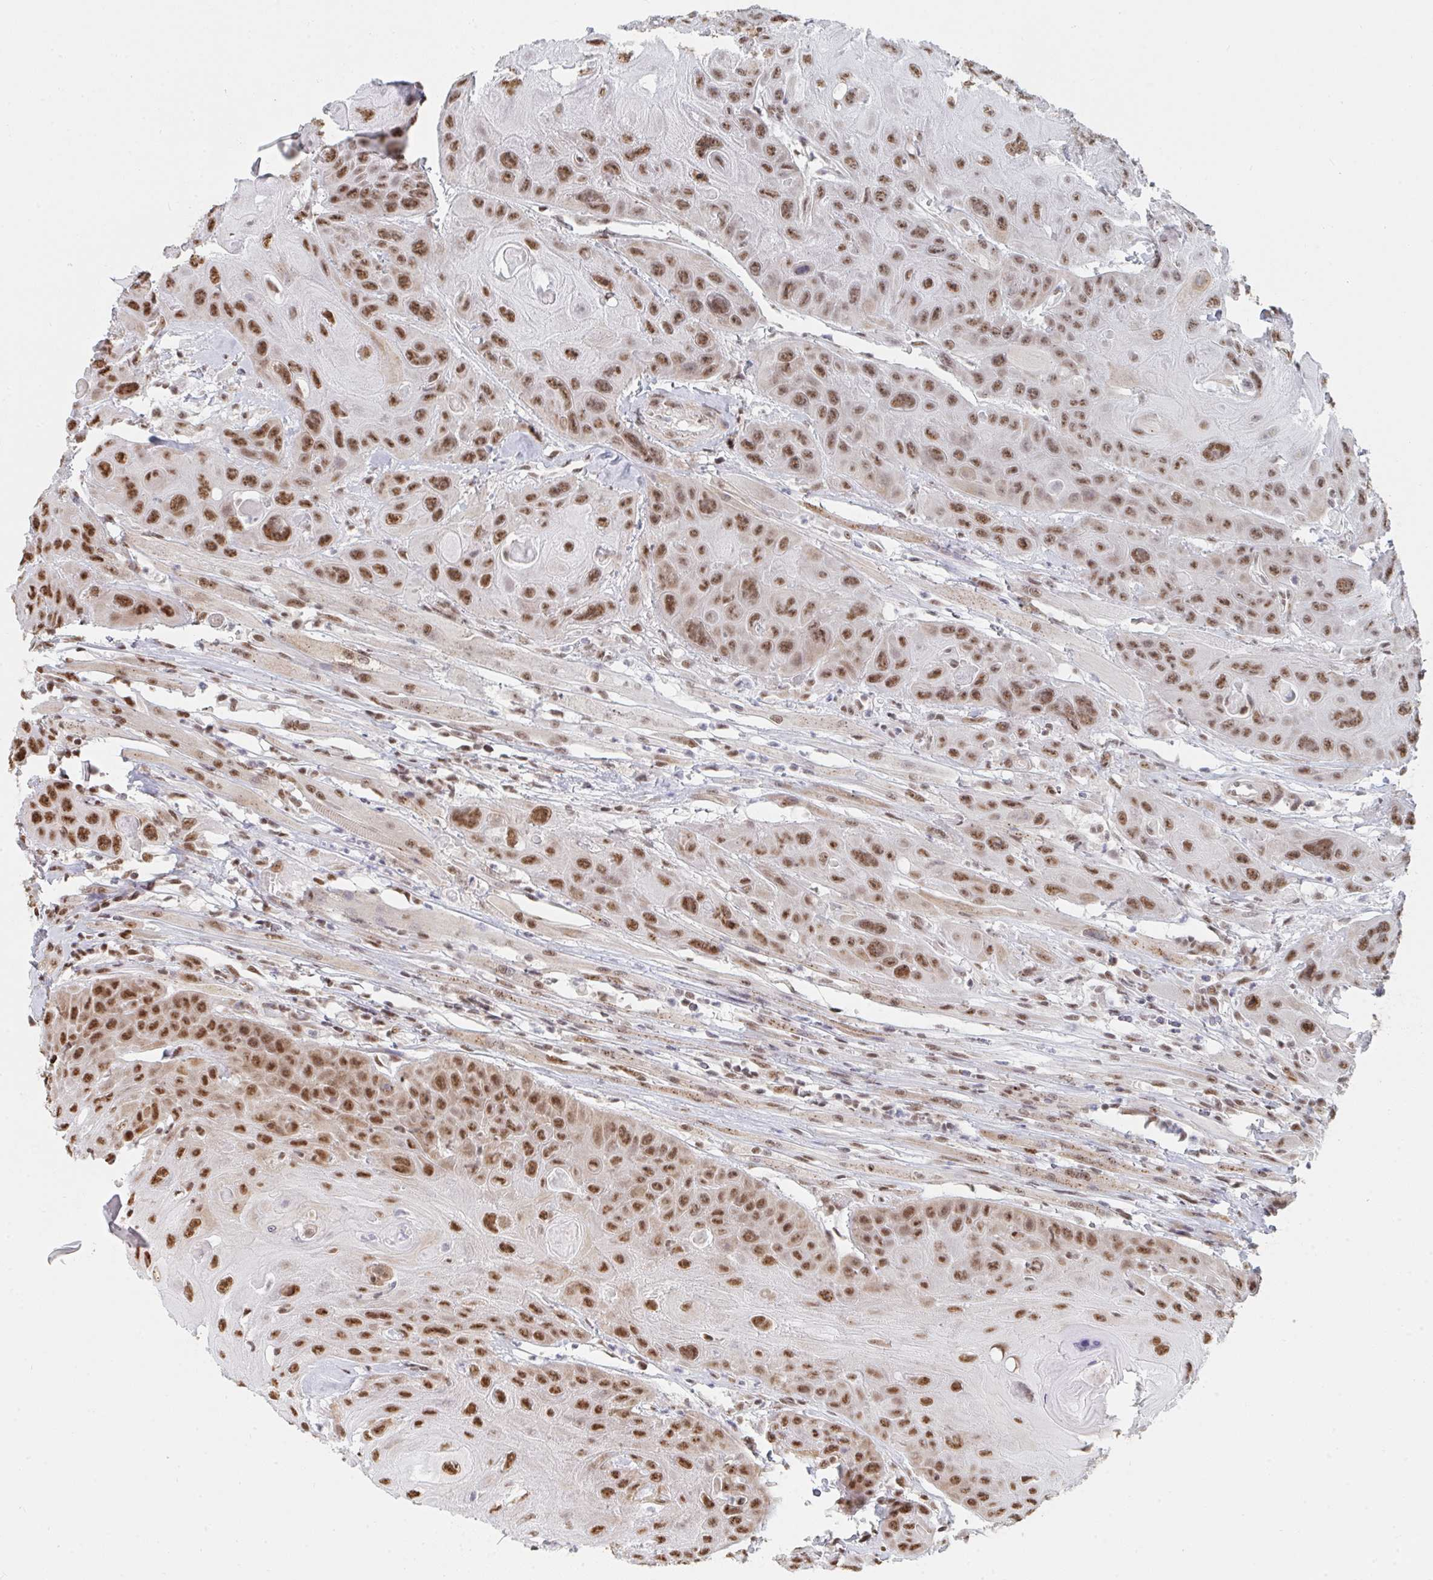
{"staining": {"intensity": "moderate", "quantity": ">75%", "location": "nuclear"}, "tissue": "head and neck cancer", "cell_type": "Tumor cells", "image_type": "cancer", "snomed": [{"axis": "morphology", "description": "Squamous cell carcinoma, NOS"}, {"axis": "topography", "description": "Head-Neck"}], "caption": "Squamous cell carcinoma (head and neck) tissue demonstrates moderate nuclear staining in approximately >75% of tumor cells The staining is performed using DAB brown chromogen to label protein expression. The nuclei are counter-stained blue using hematoxylin.", "gene": "MBNL1", "patient": {"sex": "female", "age": 59}}